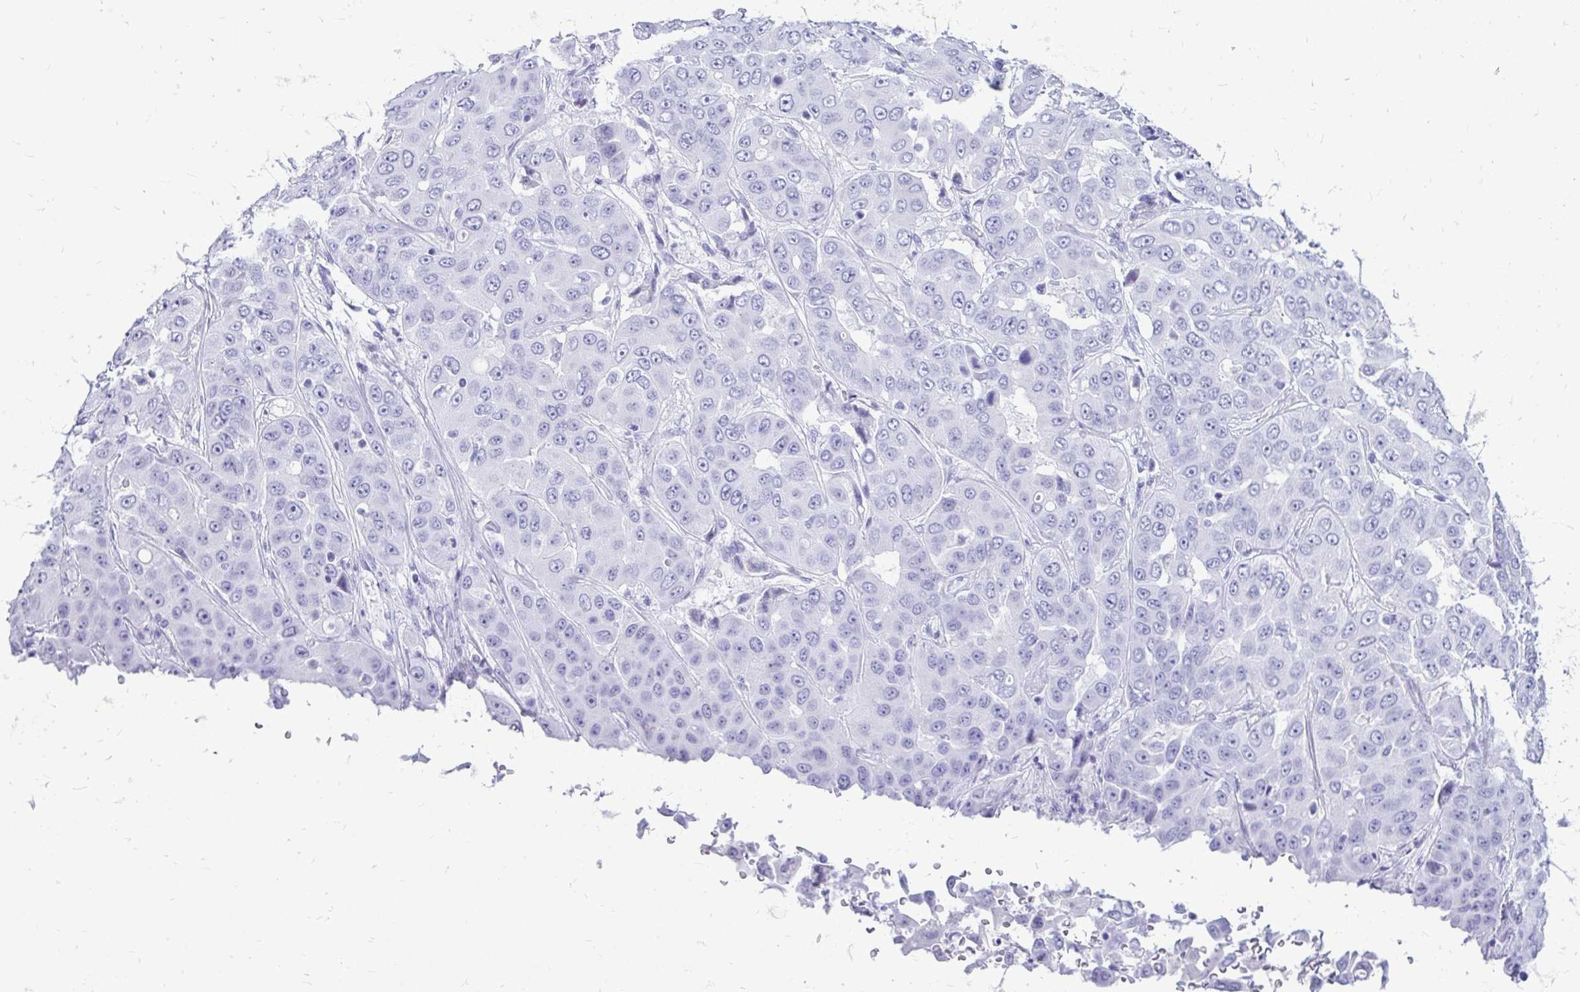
{"staining": {"intensity": "negative", "quantity": "none", "location": "none"}, "tissue": "liver cancer", "cell_type": "Tumor cells", "image_type": "cancer", "snomed": [{"axis": "morphology", "description": "Cholangiocarcinoma"}, {"axis": "topography", "description": "Liver"}], "caption": "DAB immunohistochemical staining of liver cancer (cholangiocarcinoma) exhibits no significant expression in tumor cells.", "gene": "OR10R2", "patient": {"sex": "female", "age": 52}}